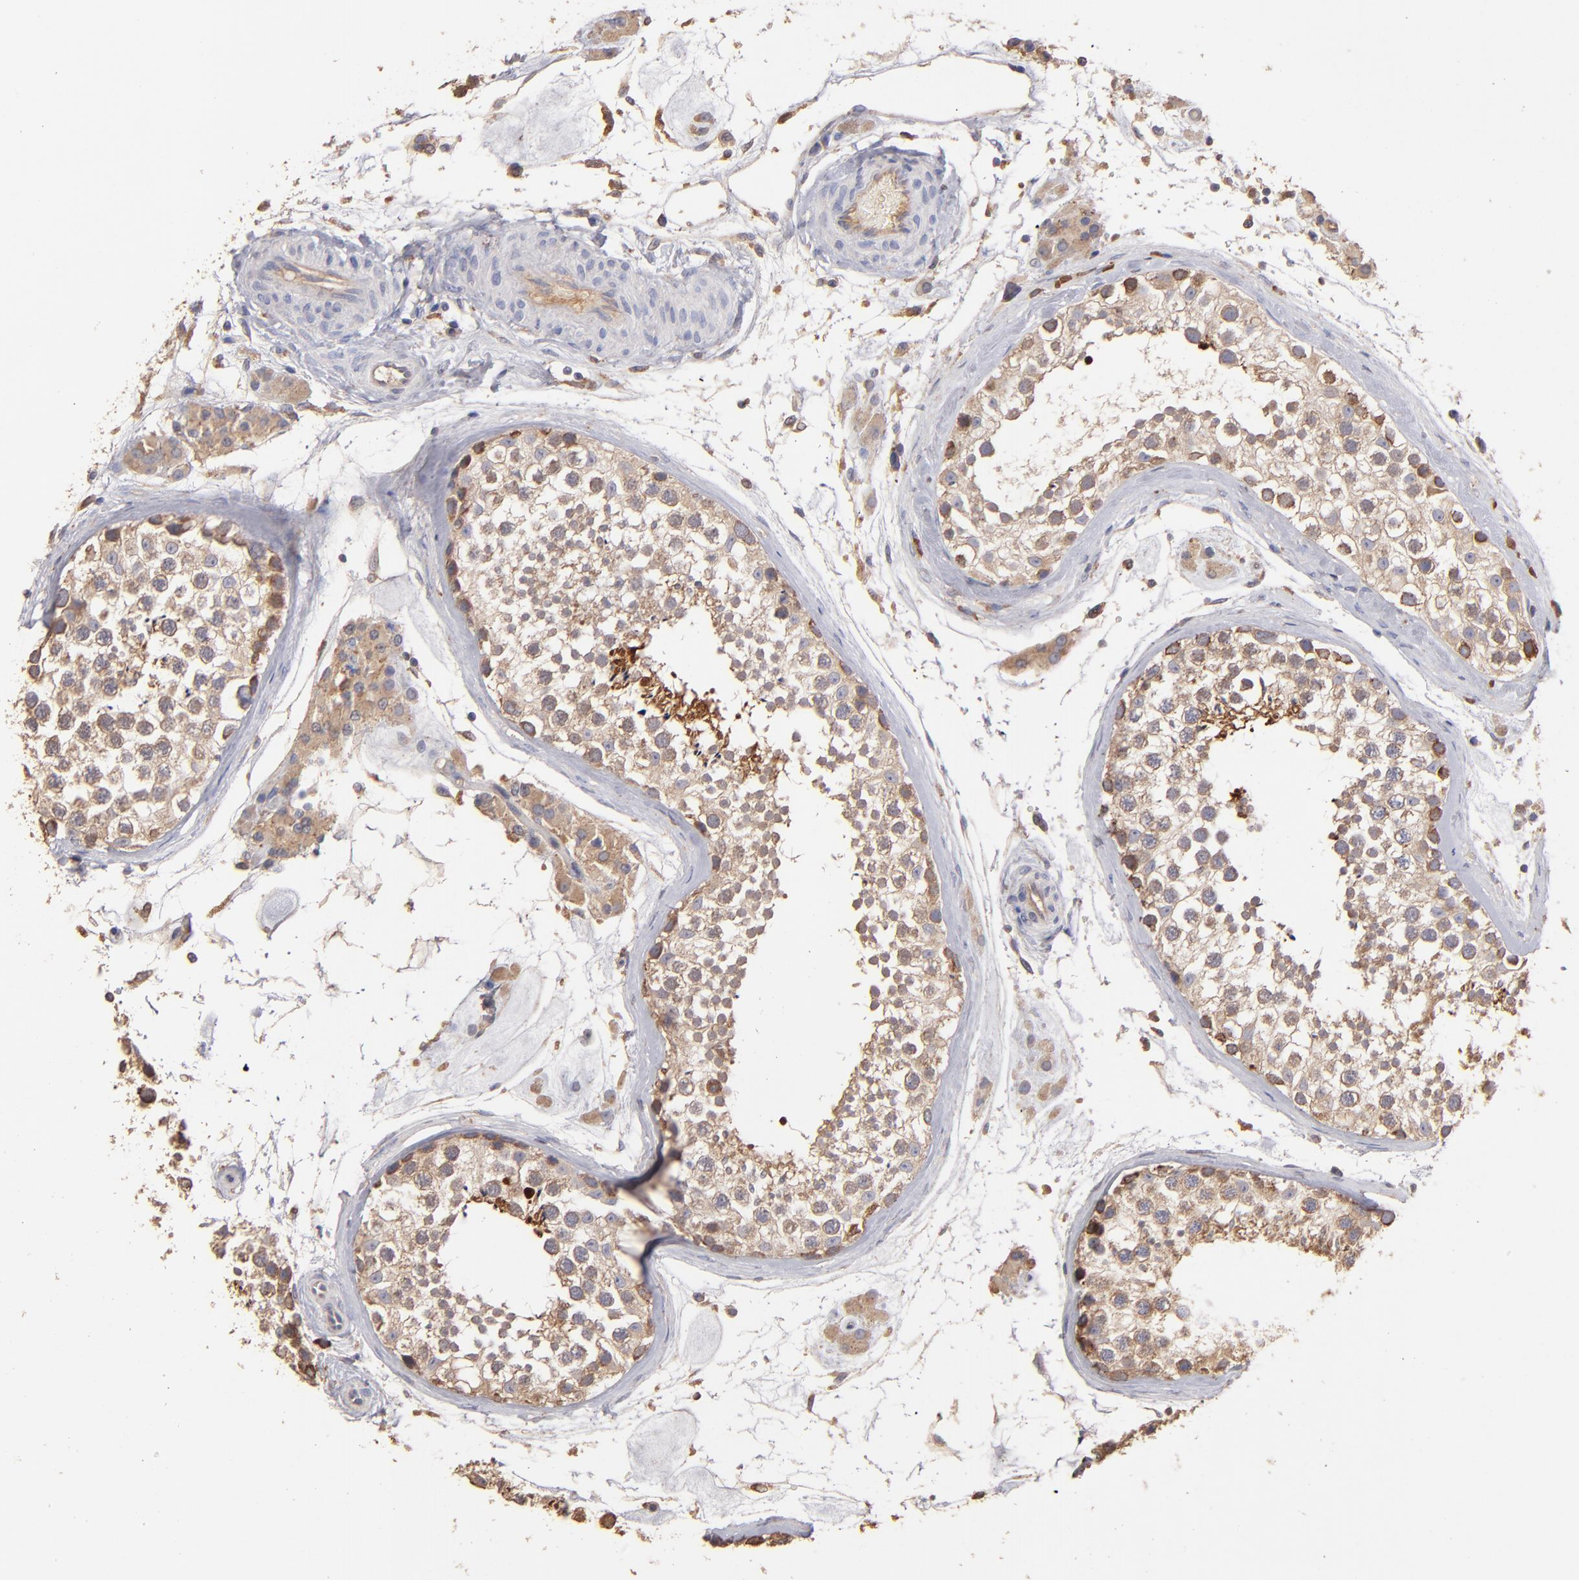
{"staining": {"intensity": "weak", "quantity": ">75%", "location": "cytoplasmic/membranous"}, "tissue": "testis", "cell_type": "Cells in seminiferous ducts", "image_type": "normal", "snomed": [{"axis": "morphology", "description": "Normal tissue, NOS"}, {"axis": "topography", "description": "Testis"}], "caption": "IHC photomicrograph of normal human testis stained for a protein (brown), which displays low levels of weak cytoplasmic/membranous expression in approximately >75% of cells in seminiferous ducts.", "gene": "NFKBIE", "patient": {"sex": "male", "age": 46}}